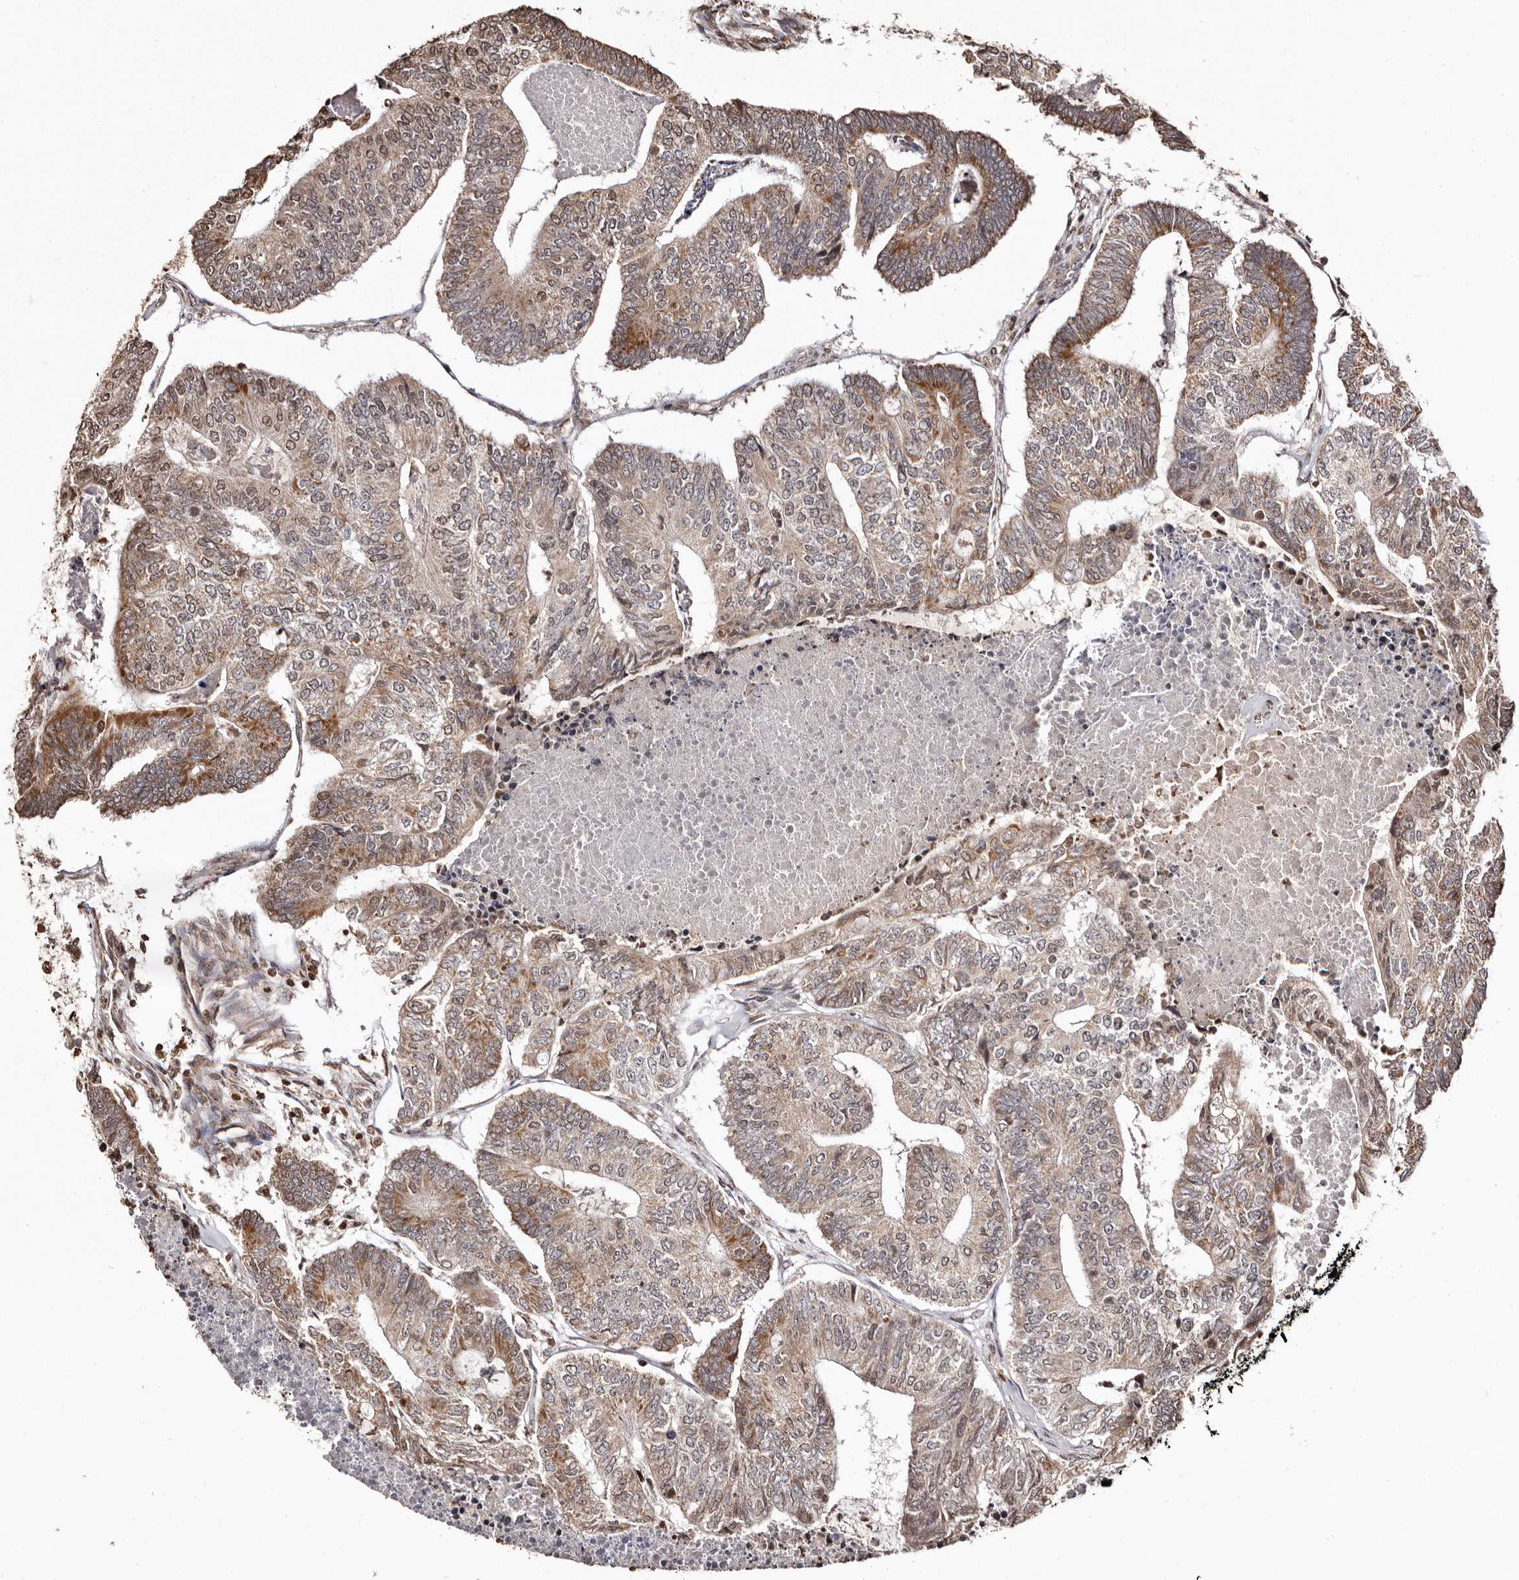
{"staining": {"intensity": "moderate", "quantity": "25%-75%", "location": "cytoplasmic/membranous"}, "tissue": "colorectal cancer", "cell_type": "Tumor cells", "image_type": "cancer", "snomed": [{"axis": "morphology", "description": "Adenocarcinoma, NOS"}, {"axis": "topography", "description": "Colon"}], "caption": "Brown immunohistochemical staining in adenocarcinoma (colorectal) exhibits moderate cytoplasmic/membranous expression in about 25%-75% of tumor cells. The staining was performed using DAB to visualize the protein expression in brown, while the nuclei were stained in blue with hematoxylin (Magnification: 20x).", "gene": "CCDC190", "patient": {"sex": "female", "age": 67}}